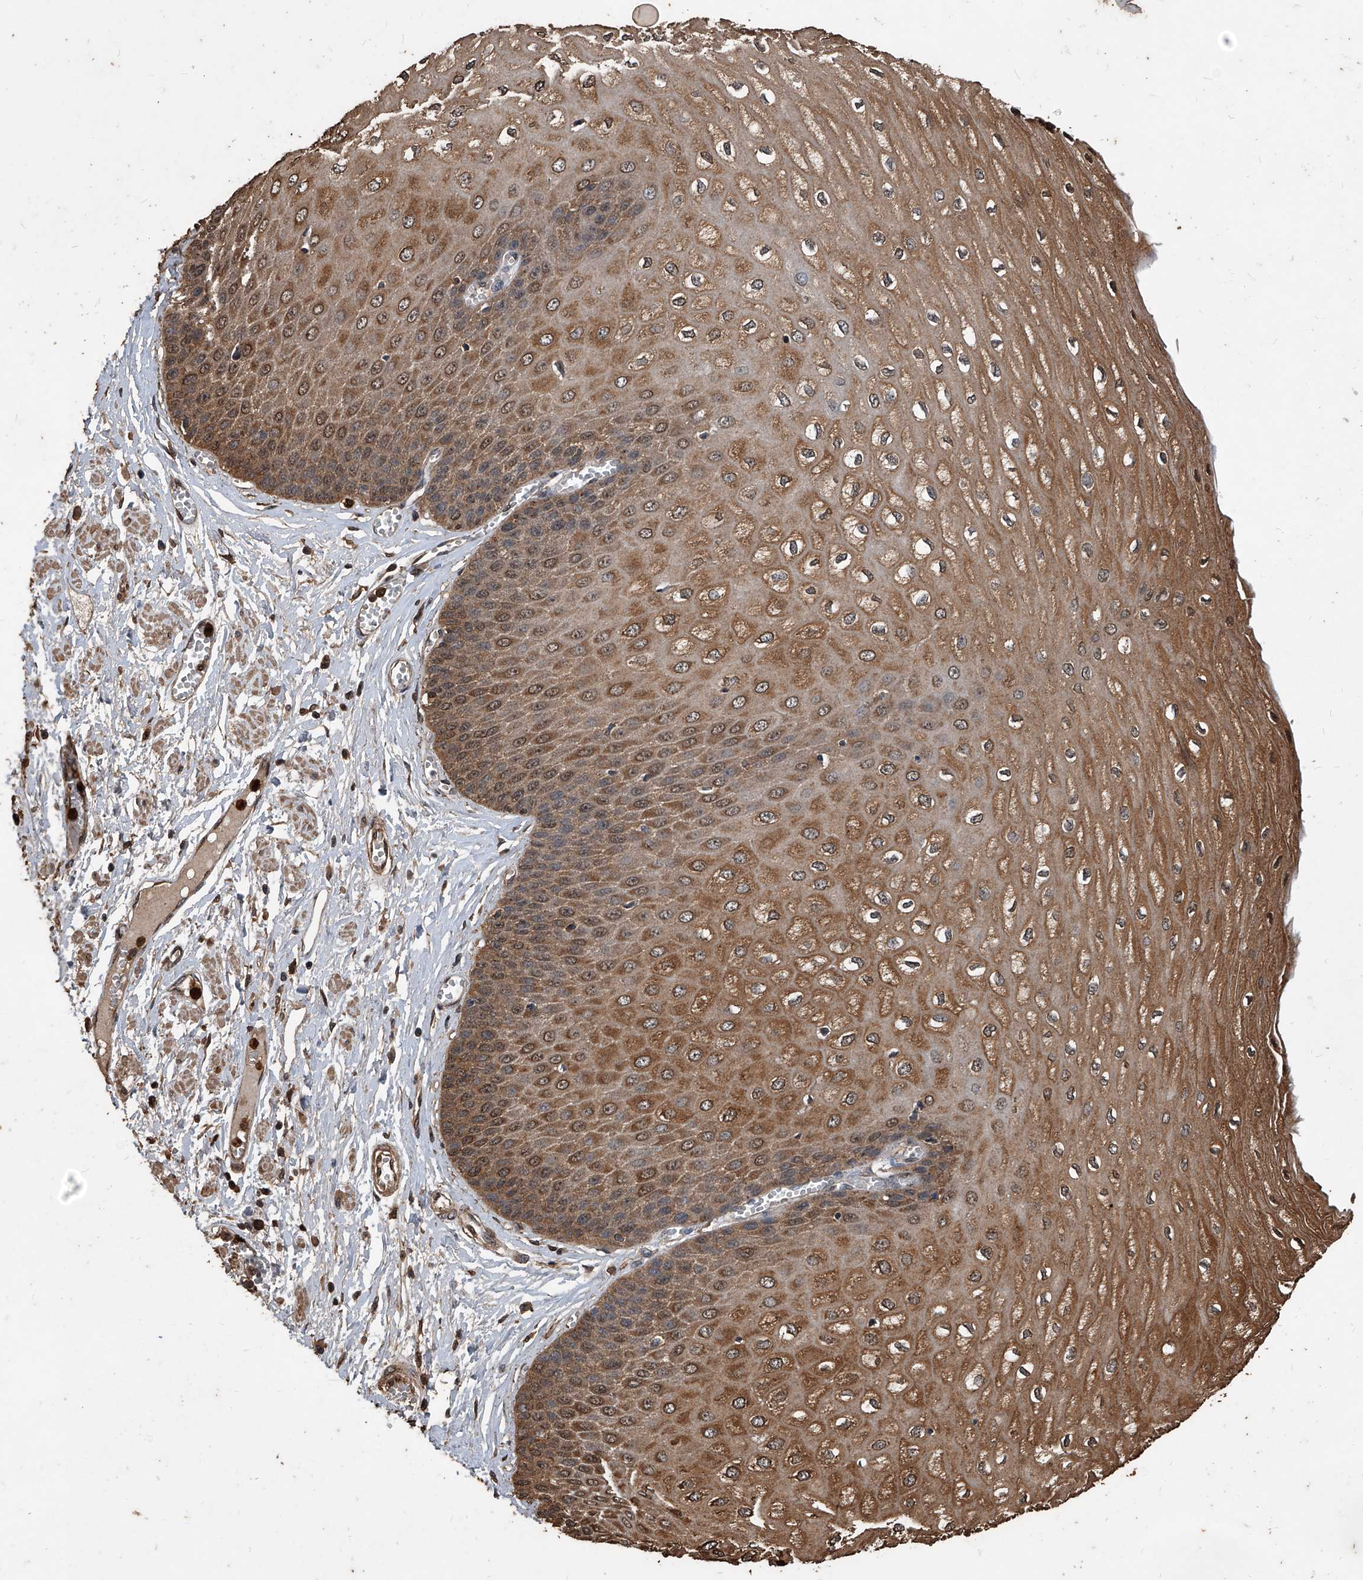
{"staining": {"intensity": "moderate", "quantity": ">75%", "location": "cytoplasmic/membranous"}, "tissue": "esophagus", "cell_type": "Squamous epithelial cells", "image_type": "normal", "snomed": [{"axis": "morphology", "description": "Normal tissue, NOS"}, {"axis": "topography", "description": "Esophagus"}], "caption": "Human esophagus stained for a protein (brown) reveals moderate cytoplasmic/membranous positive positivity in approximately >75% of squamous epithelial cells.", "gene": "UCP2", "patient": {"sex": "male", "age": 60}}